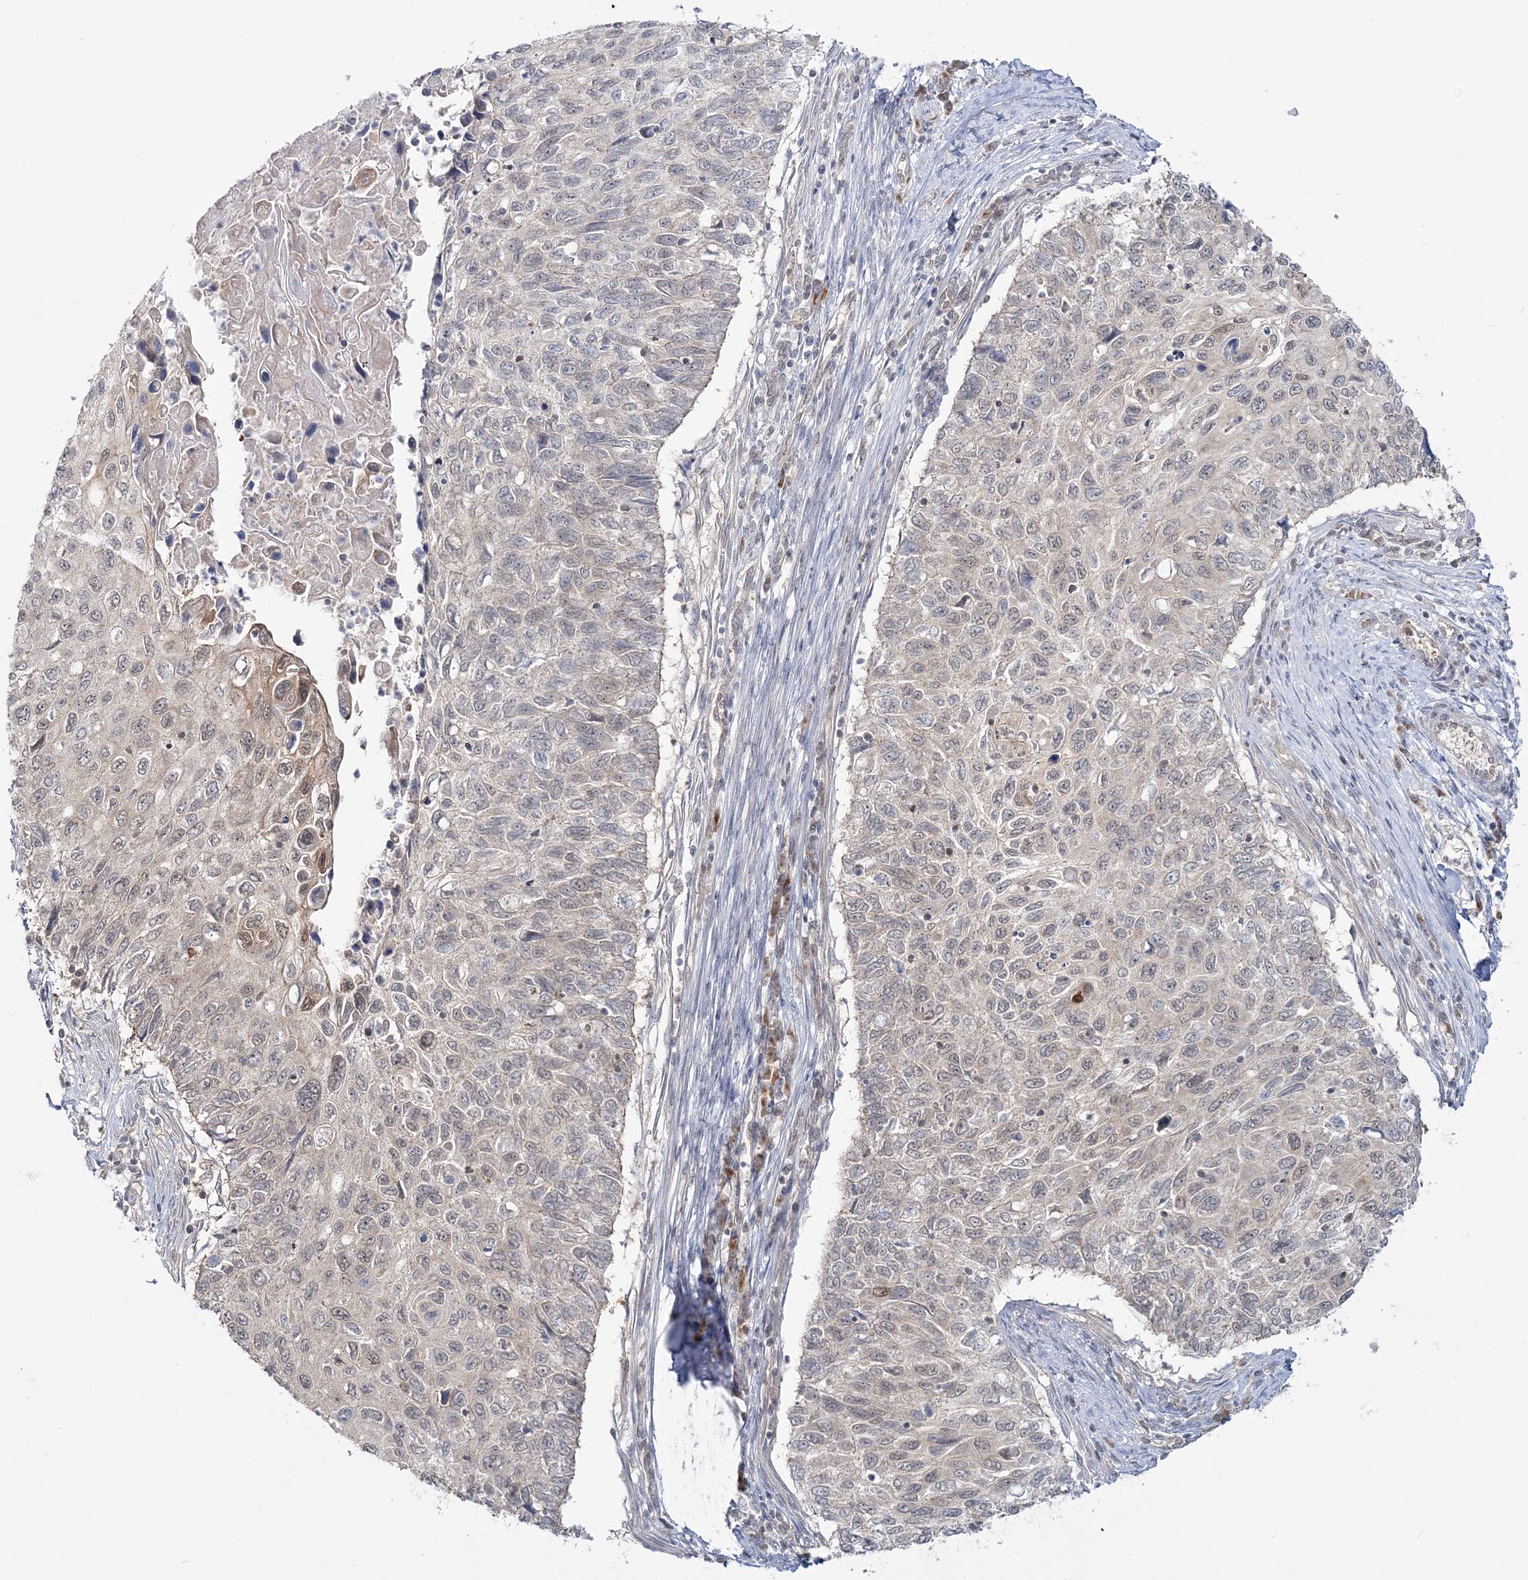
{"staining": {"intensity": "weak", "quantity": "<25%", "location": "cytoplasmic/membranous"}, "tissue": "cervical cancer", "cell_type": "Tumor cells", "image_type": "cancer", "snomed": [{"axis": "morphology", "description": "Squamous cell carcinoma, NOS"}, {"axis": "topography", "description": "Cervix"}], "caption": "Immunohistochemistry photomicrograph of squamous cell carcinoma (cervical) stained for a protein (brown), which exhibits no expression in tumor cells. Nuclei are stained in blue.", "gene": "ZFAND6", "patient": {"sex": "female", "age": 70}}